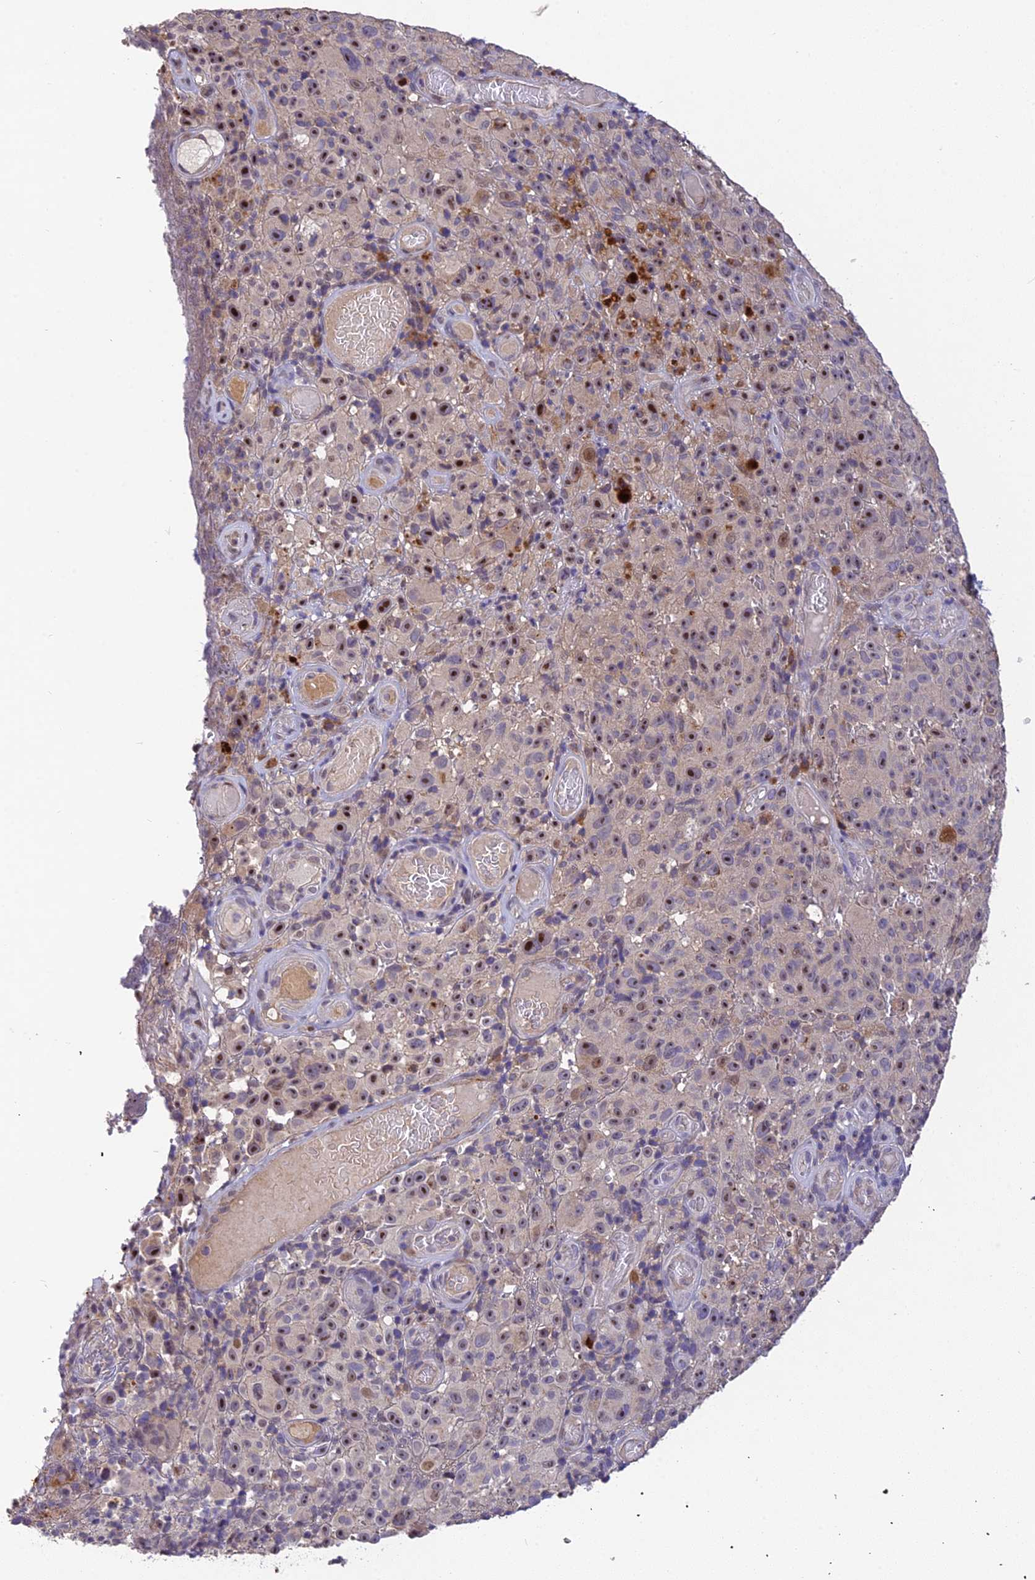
{"staining": {"intensity": "moderate", "quantity": "25%-75%", "location": "nuclear"}, "tissue": "melanoma", "cell_type": "Tumor cells", "image_type": "cancer", "snomed": [{"axis": "morphology", "description": "Malignant melanoma, NOS"}, {"axis": "topography", "description": "Skin"}], "caption": "High-magnification brightfield microscopy of malignant melanoma stained with DAB (3,3'-diaminobenzidine) (brown) and counterstained with hematoxylin (blue). tumor cells exhibit moderate nuclear positivity is present in approximately25%-75% of cells.", "gene": "DENND5B", "patient": {"sex": "female", "age": 82}}